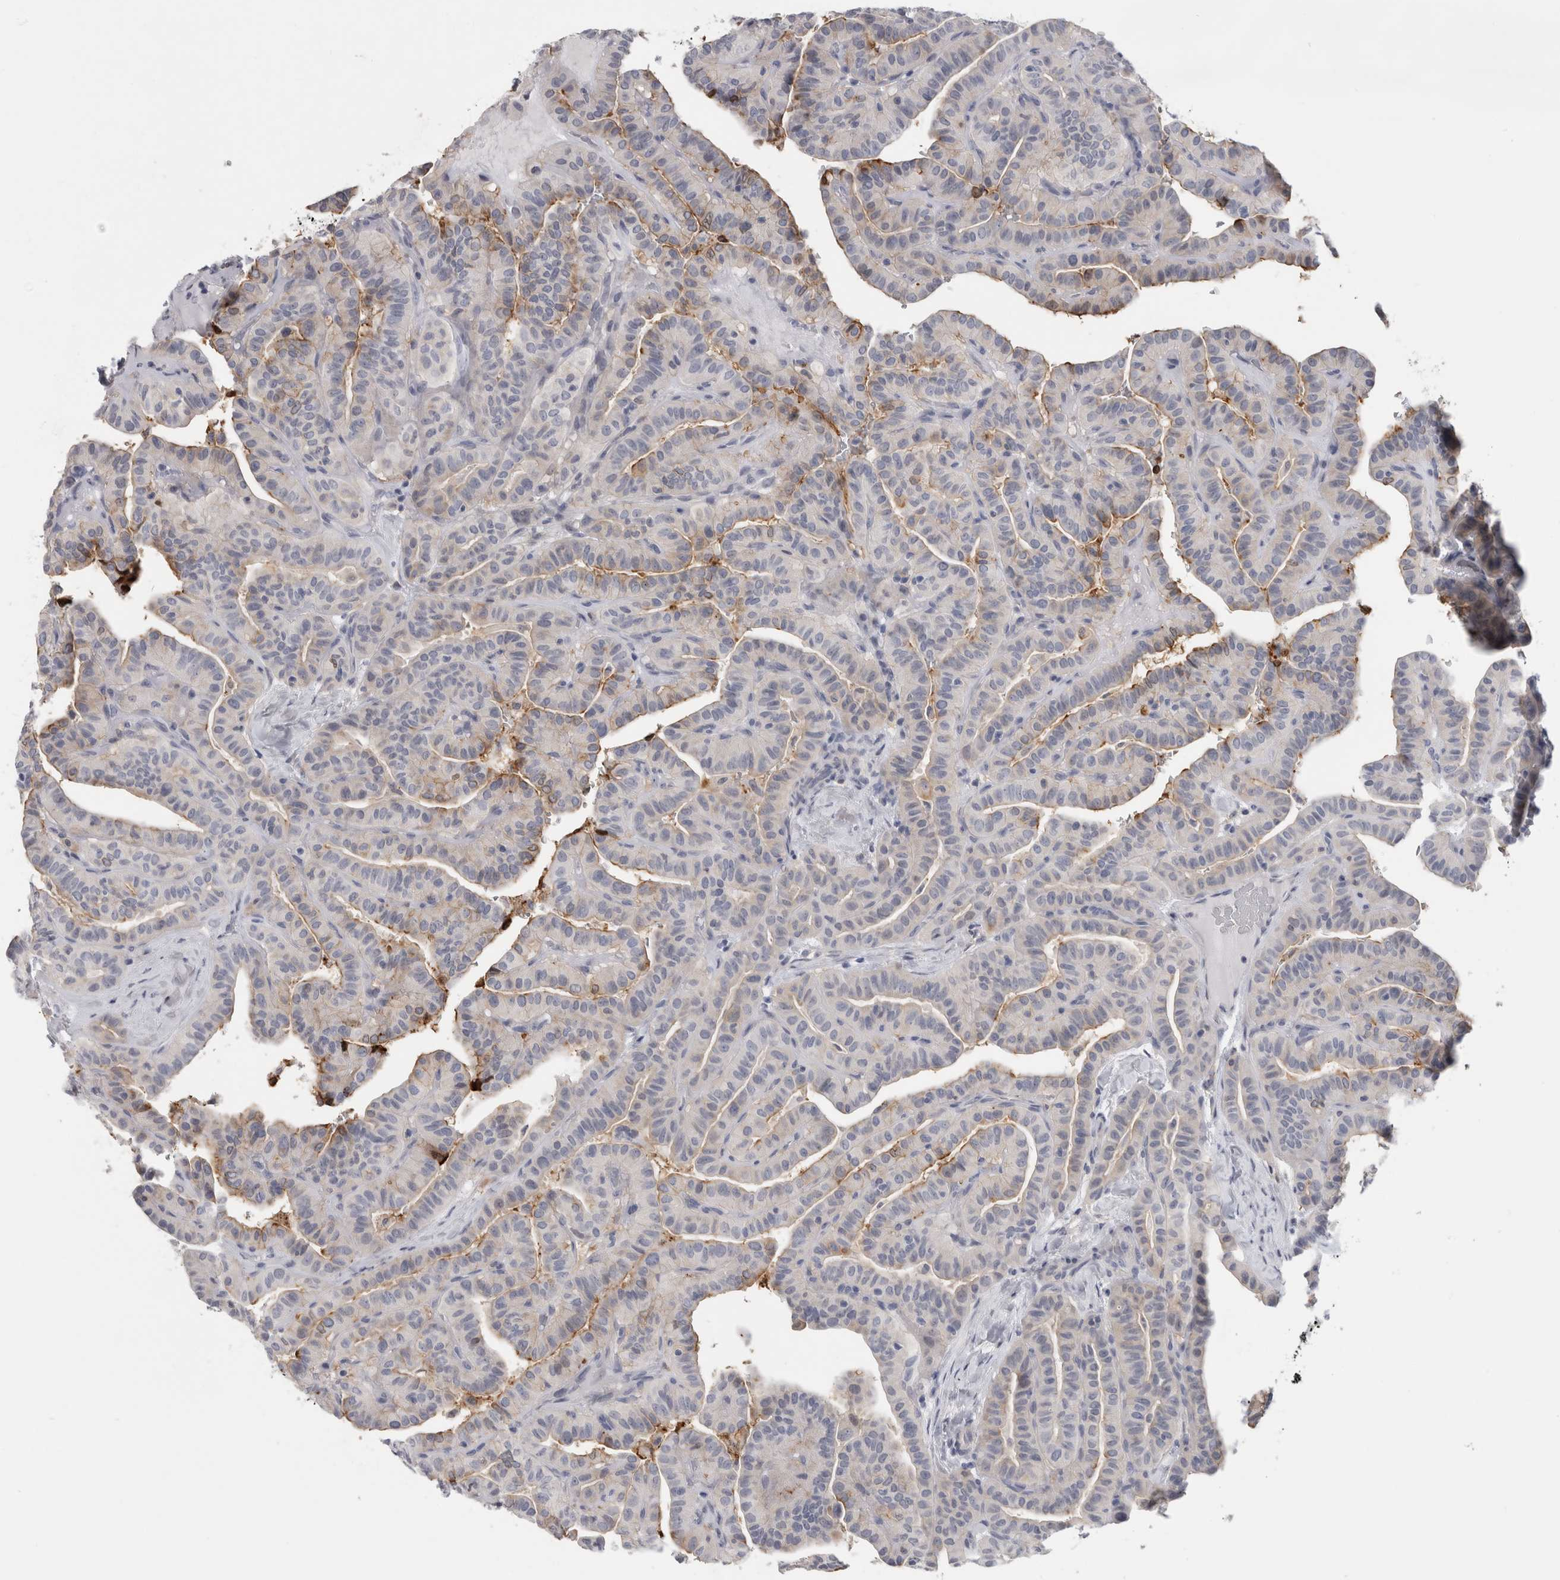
{"staining": {"intensity": "moderate", "quantity": "<25%", "location": "cytoplasmic/membranous"}, "tissue": "thyroid cancer", "cell_type": "Tumor cells", "image_type": "cancer", "snomed": [{"axis": "morphology", "description": "Papillary adenocarcinoma, NOS"}, {"axis": "topography", "description": "Thyroid gland"}], "caption": "The immunohistochemical stain shows moderate cytoplasmic/membranous staining in tumor cells of thyroid cancer (papillary adenocarcinoma) tissue.", "gene": "DNAJC24", "patient": {"sex": "male", "age": 77}}